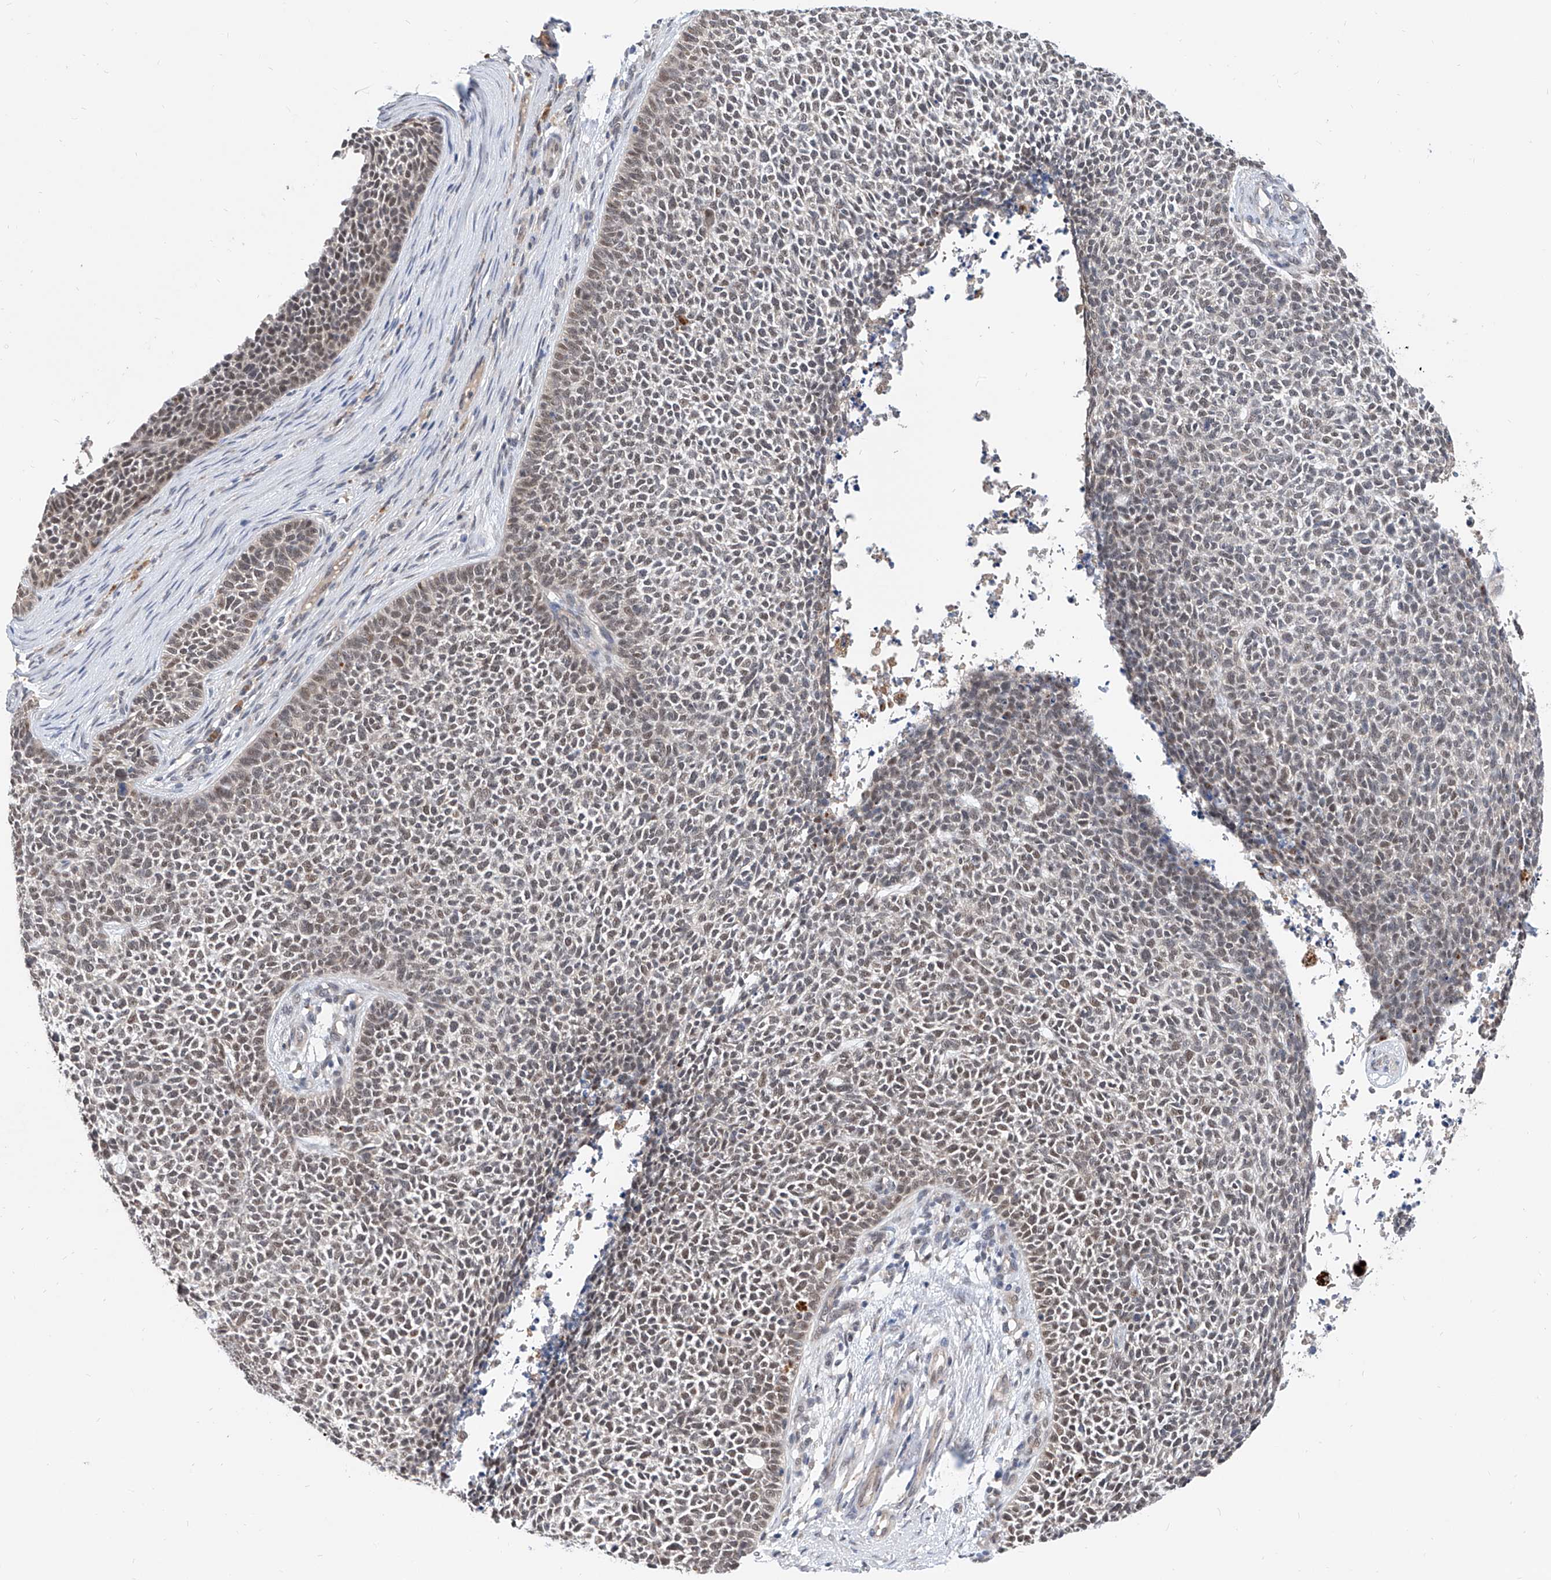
{"staining": {"intensity": "weak", "quantity": "<25%", "location": "nuclear"}, "tissue": "skin cancer", "cell_type": "Tumor cells", "image_type": "cancer", "snomed": [{"axis": "morphology", "description": "Basal cell carcinoma"}, {"axis": "topography", "description": "Skin"}], "caption": "An image of skin cancer stained for a protein shows no brown staining in tumor cells.", "gene": "CARMIL3", "patient": {"sex": "female", "age": 84}}